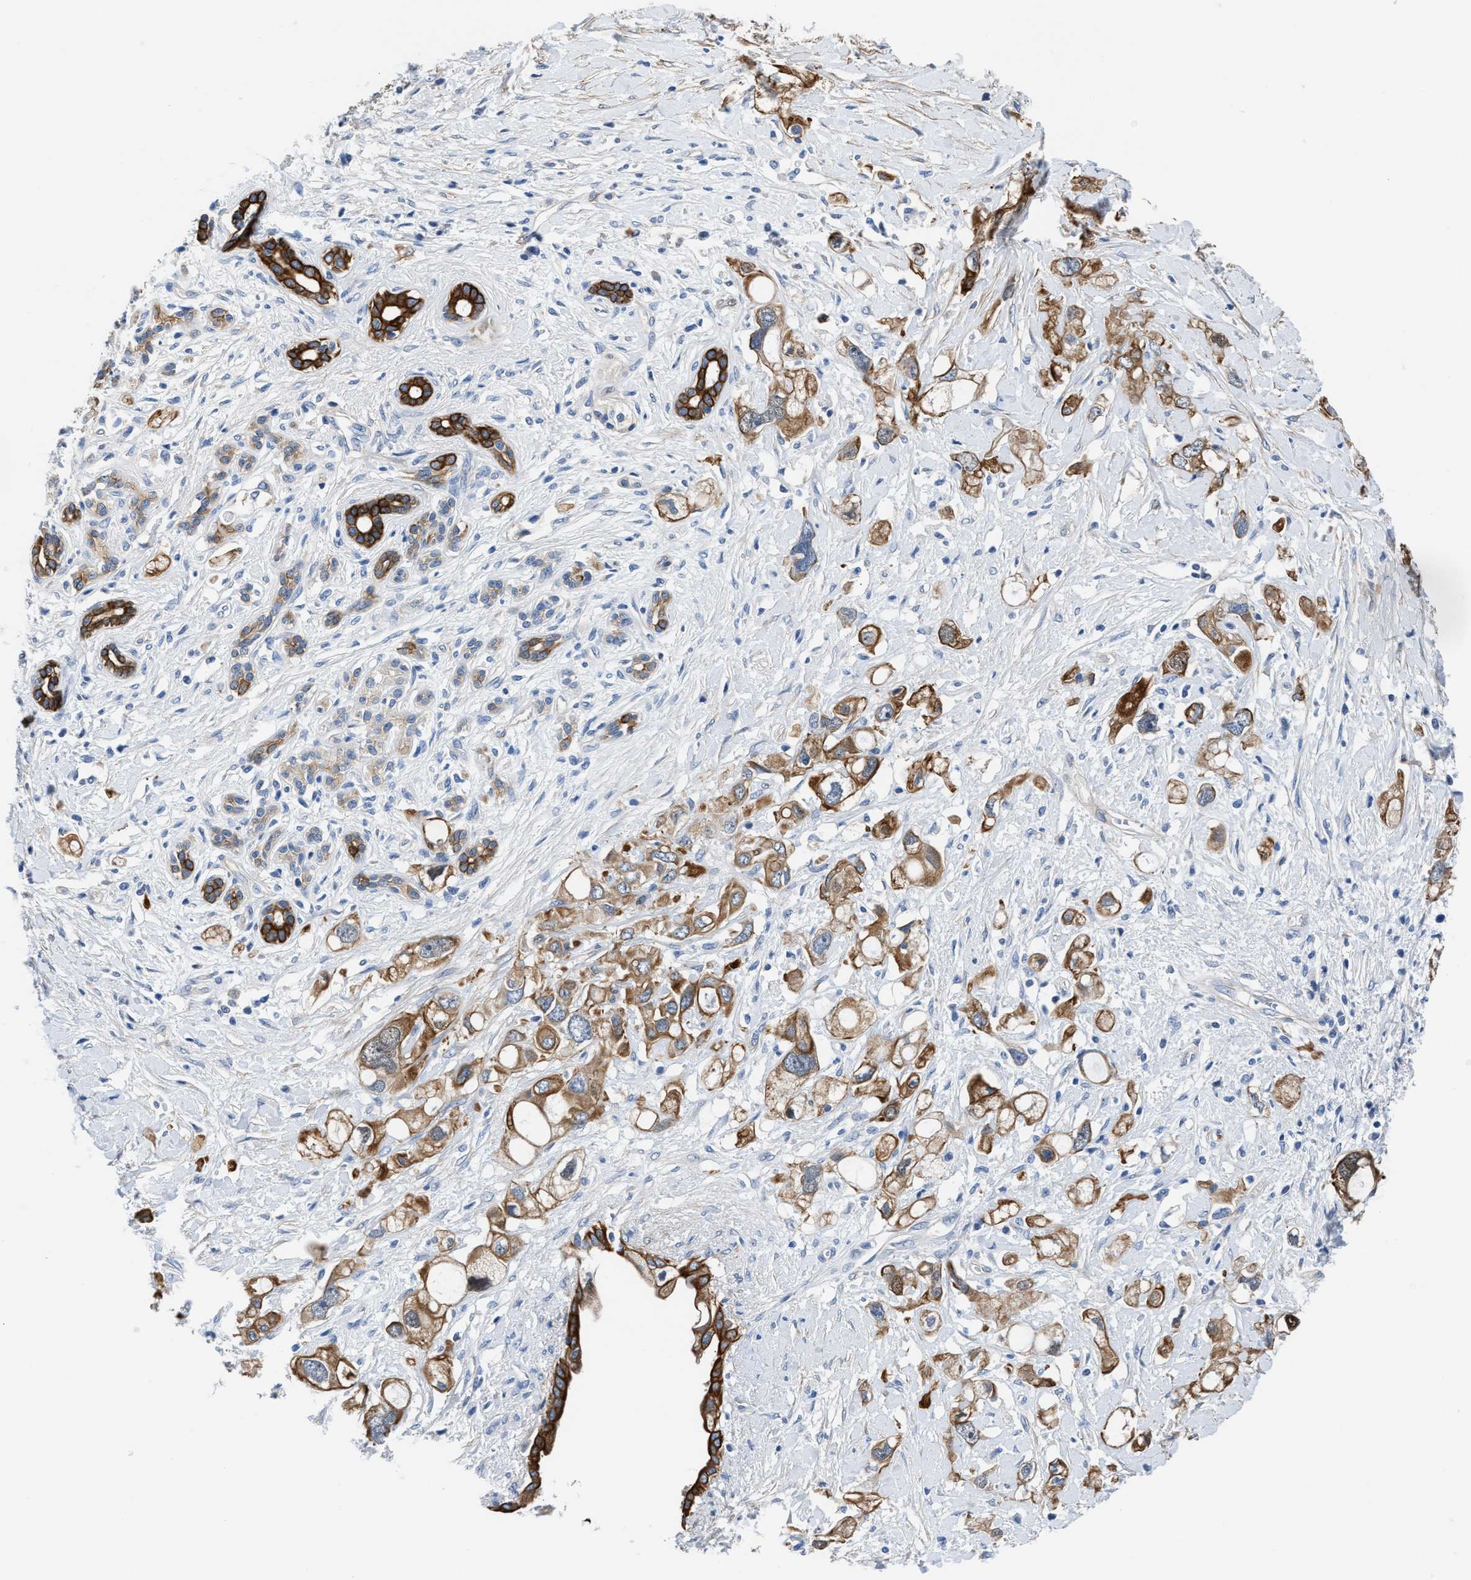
{"staining": {"intensity": "moderate", "quantity": ">75%", "location": "cytoplasmic/membranous"}, "tissue": "pancreatic cancer", "cell_type": "Tumor cells", "image_type": "cancer", "snomed": [{"axis": "morphology", "description": "Adenocarcinoma, NOS"}, {"axis": "topography", "description": "Pancreas"}], "caption": "Human pancreatic adenocarcinoma stained with a protein marker exhibits moderate staining in tumor cells.", "gene": "PARG", "patient": {"sex": "female", "age": 56}}